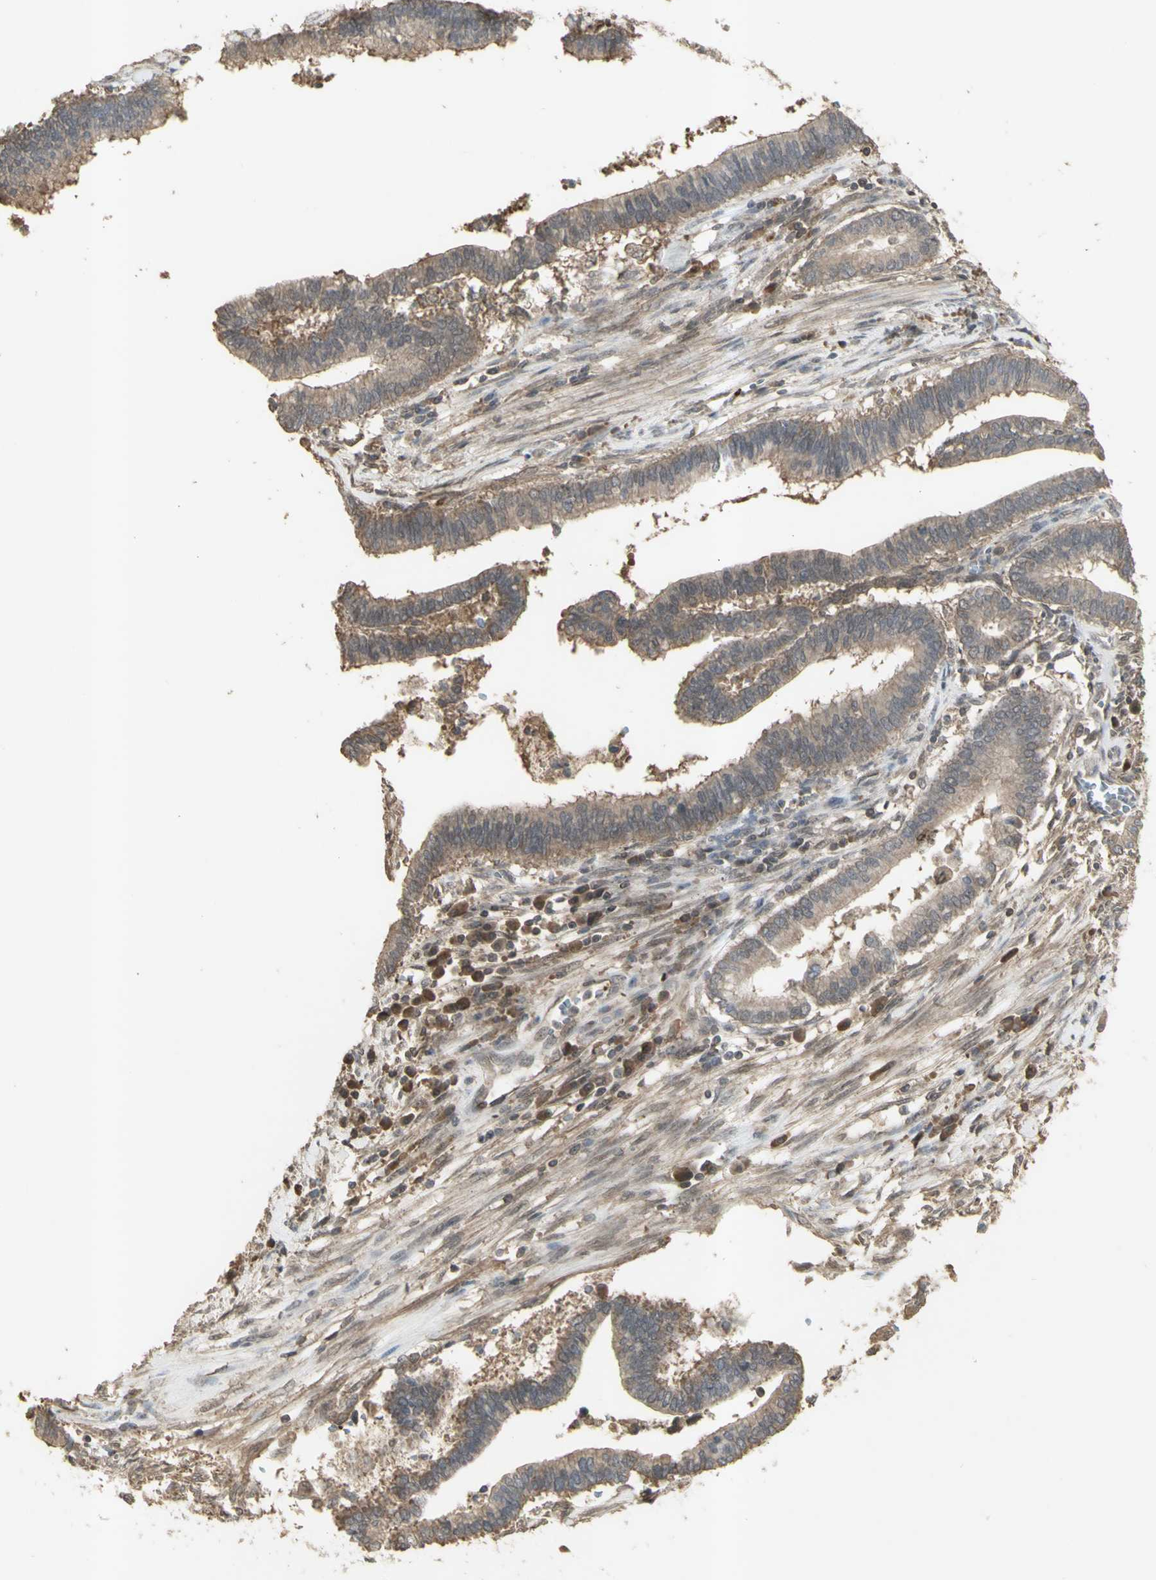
{"staining": {"intensity": "moderate", "quantity": ">75%", "location": "cytoplasmic/membranous"}, "tissue": "cervical cancer", "cell_type": "Tumor cells", "image_type": "cancer", "snomed": [{"axis": "morphology", "description": "Adenocarcinoma, NOS"}, {"axis": "topography", "description": "Cervix"}], "caption": "Protein staining exhibits moderate cytoplasmic/membranous expression in approximately >75% of tumor cells in adenocarcinoma (cervical). The staining was performed using DAB to visualize the protein expression in brown, while the nuclei were stained in blue with hematoxylin (Magnification: 20x).", "gene": "ALOX12", "patient": {"sex": "female", "age": 44}}